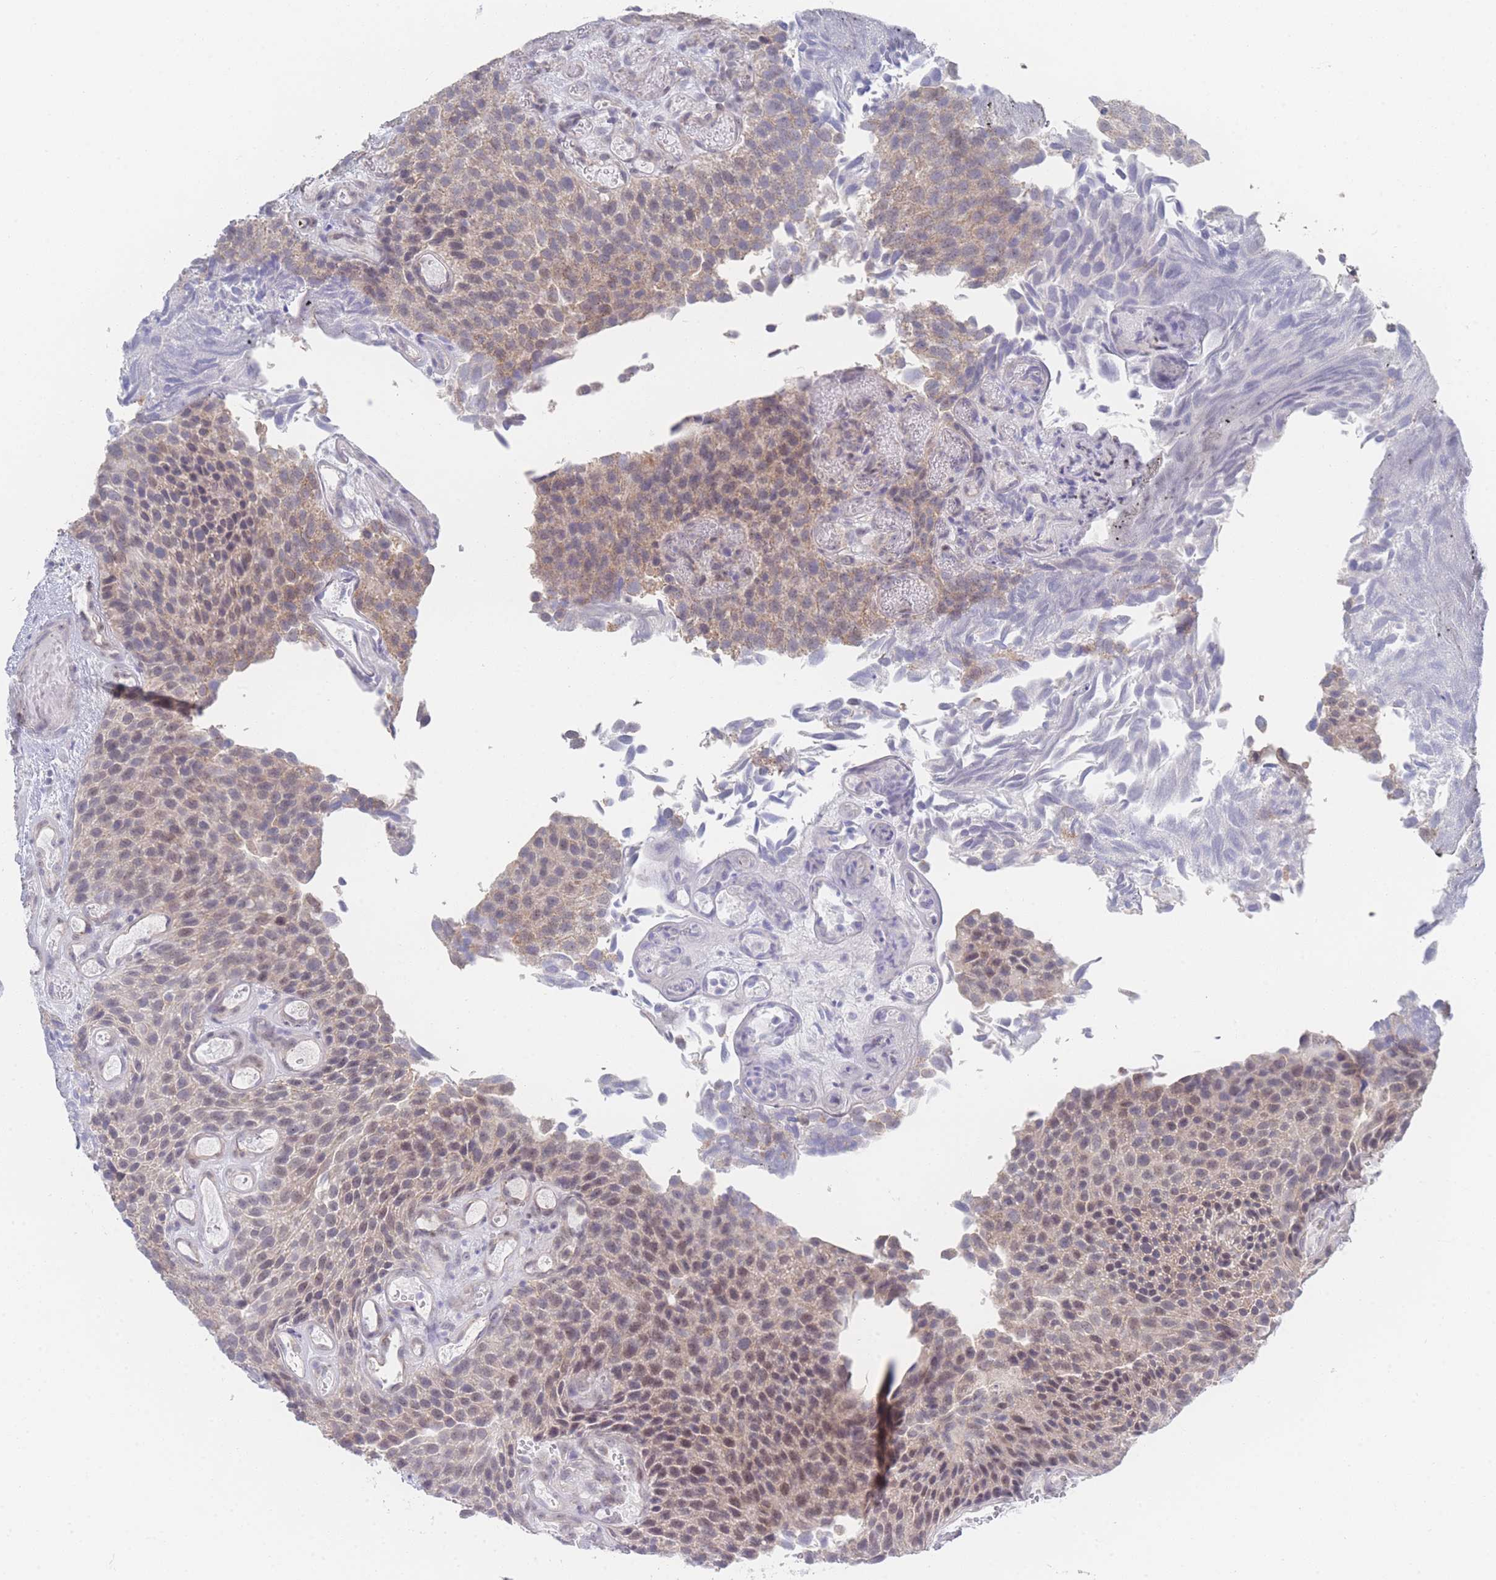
{"staining": {"intensity": "weak", "quantity": ">75%", "location": "cytoplasmic/membranous,nuclear"}, "tissue": "urothelial cancer", "cell_type": "Tumor cells", "image_type": "cancer", "snomed": [{"axis": "morphology", "description": "Urothelial carcinoma, Low grade"}, {"axis": "topography", "description": "Urinary bladder"}], "caption": "Weak cytoplasmic/membranous and nuclear expression is present in about >75% of tumor cells in urothelial cancer. (IHC, brightfield microscopy, high magnification).", "gene": "ZNF142", "patient": {"sex": "male", "age": 89}}